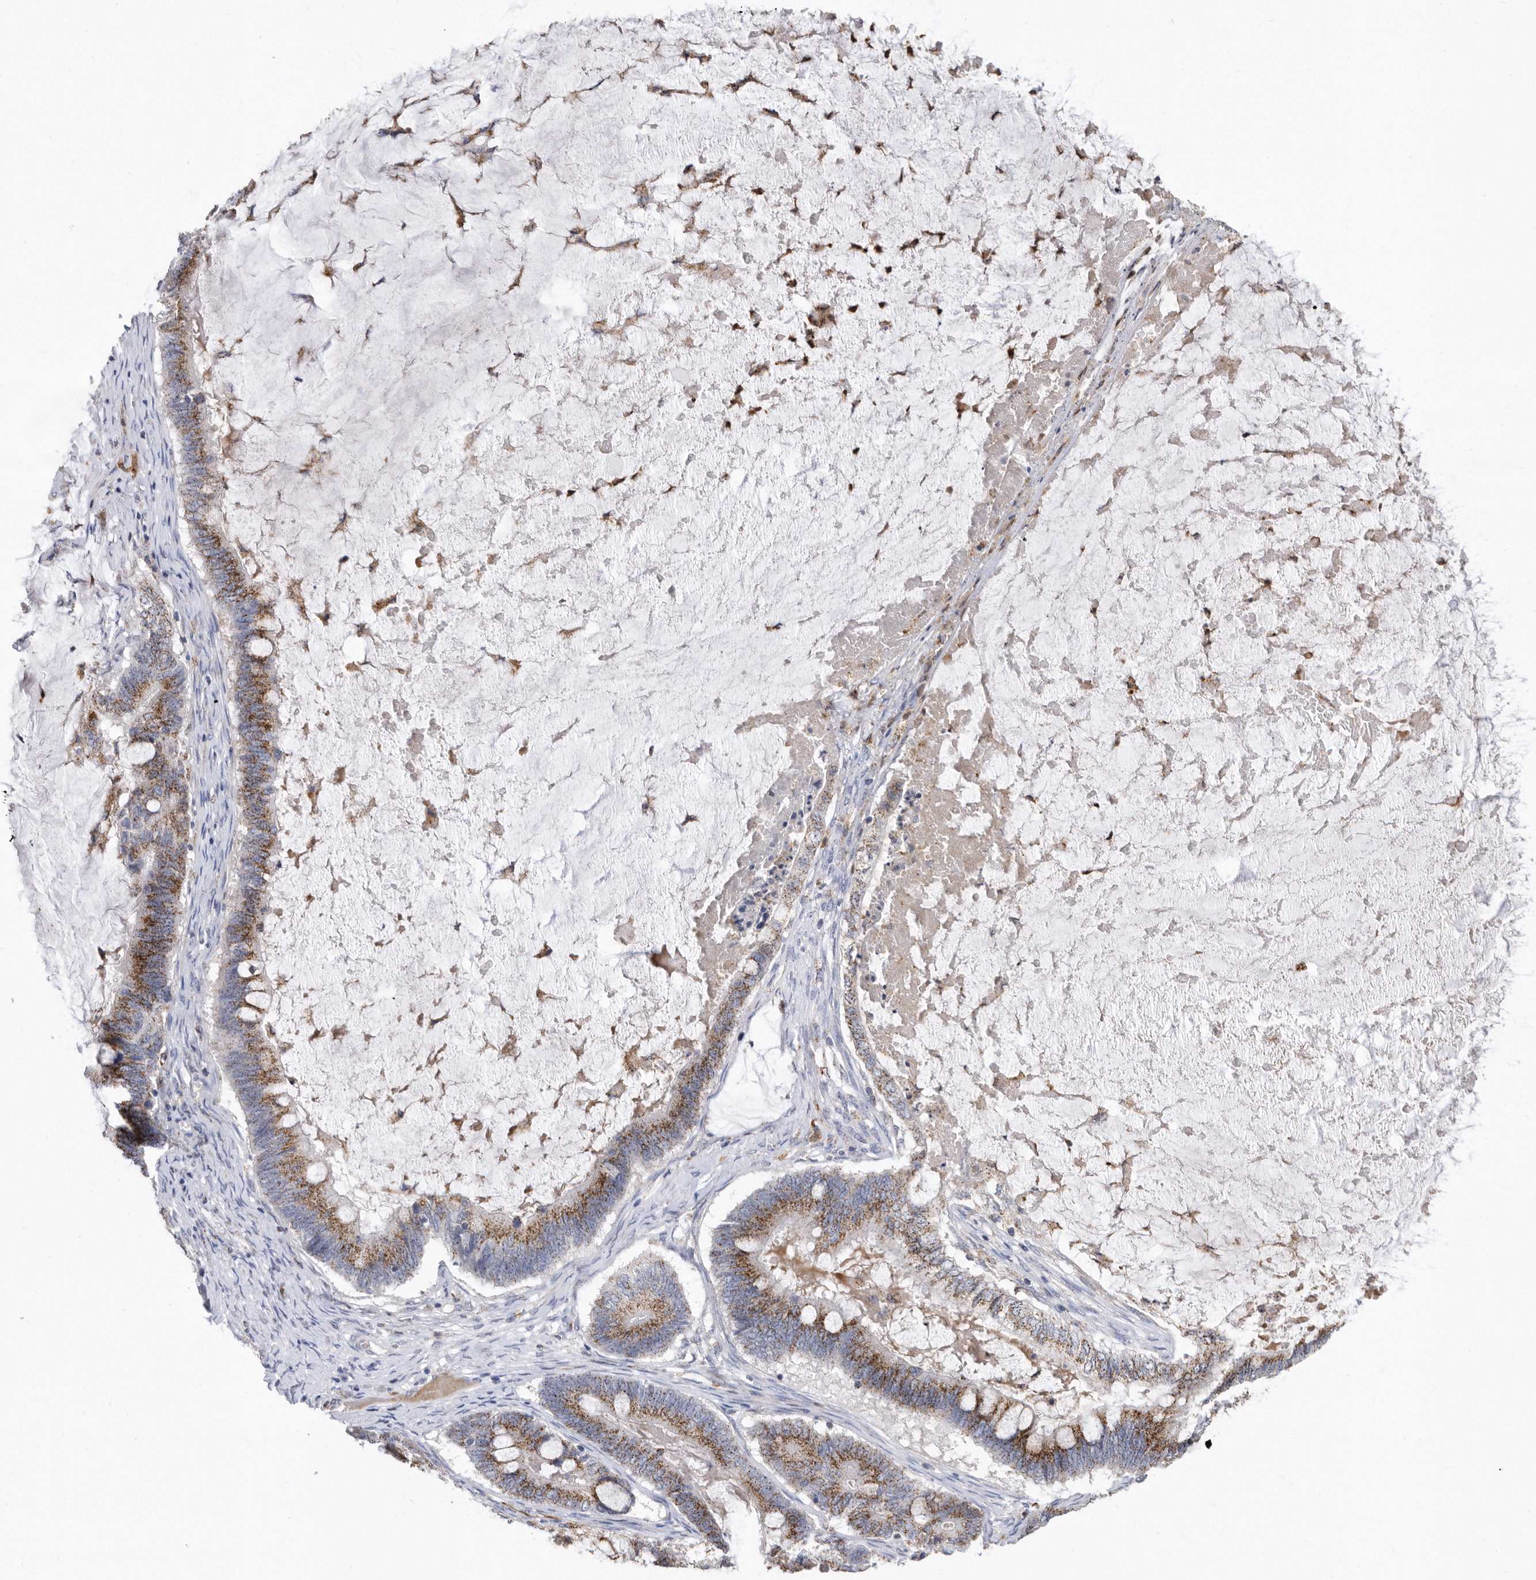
{"staining": {"intensity": "moderate", "quantity": ">75%", "location": "cytoplasmic/membranous"}, "tissue": "ovarian cancer", "cell_type": "Tumor cells", "image_type": "cancer", "snomed": [{"axis": "morphology", "description": "Cystadenocarcinoma, mucinous, NOS"}, {"axis": "topography", "description": "Ovary"}], "caption": "This is a photomicrograph of IHC staining of ovarian cancer (mucinous cystadenocarcinoma), which shows moderate staining in the cytoplasmic/membranous of tumor cells.", "gene": "CRISPLD2", "patient": {"sex": "female", "age": 61}}